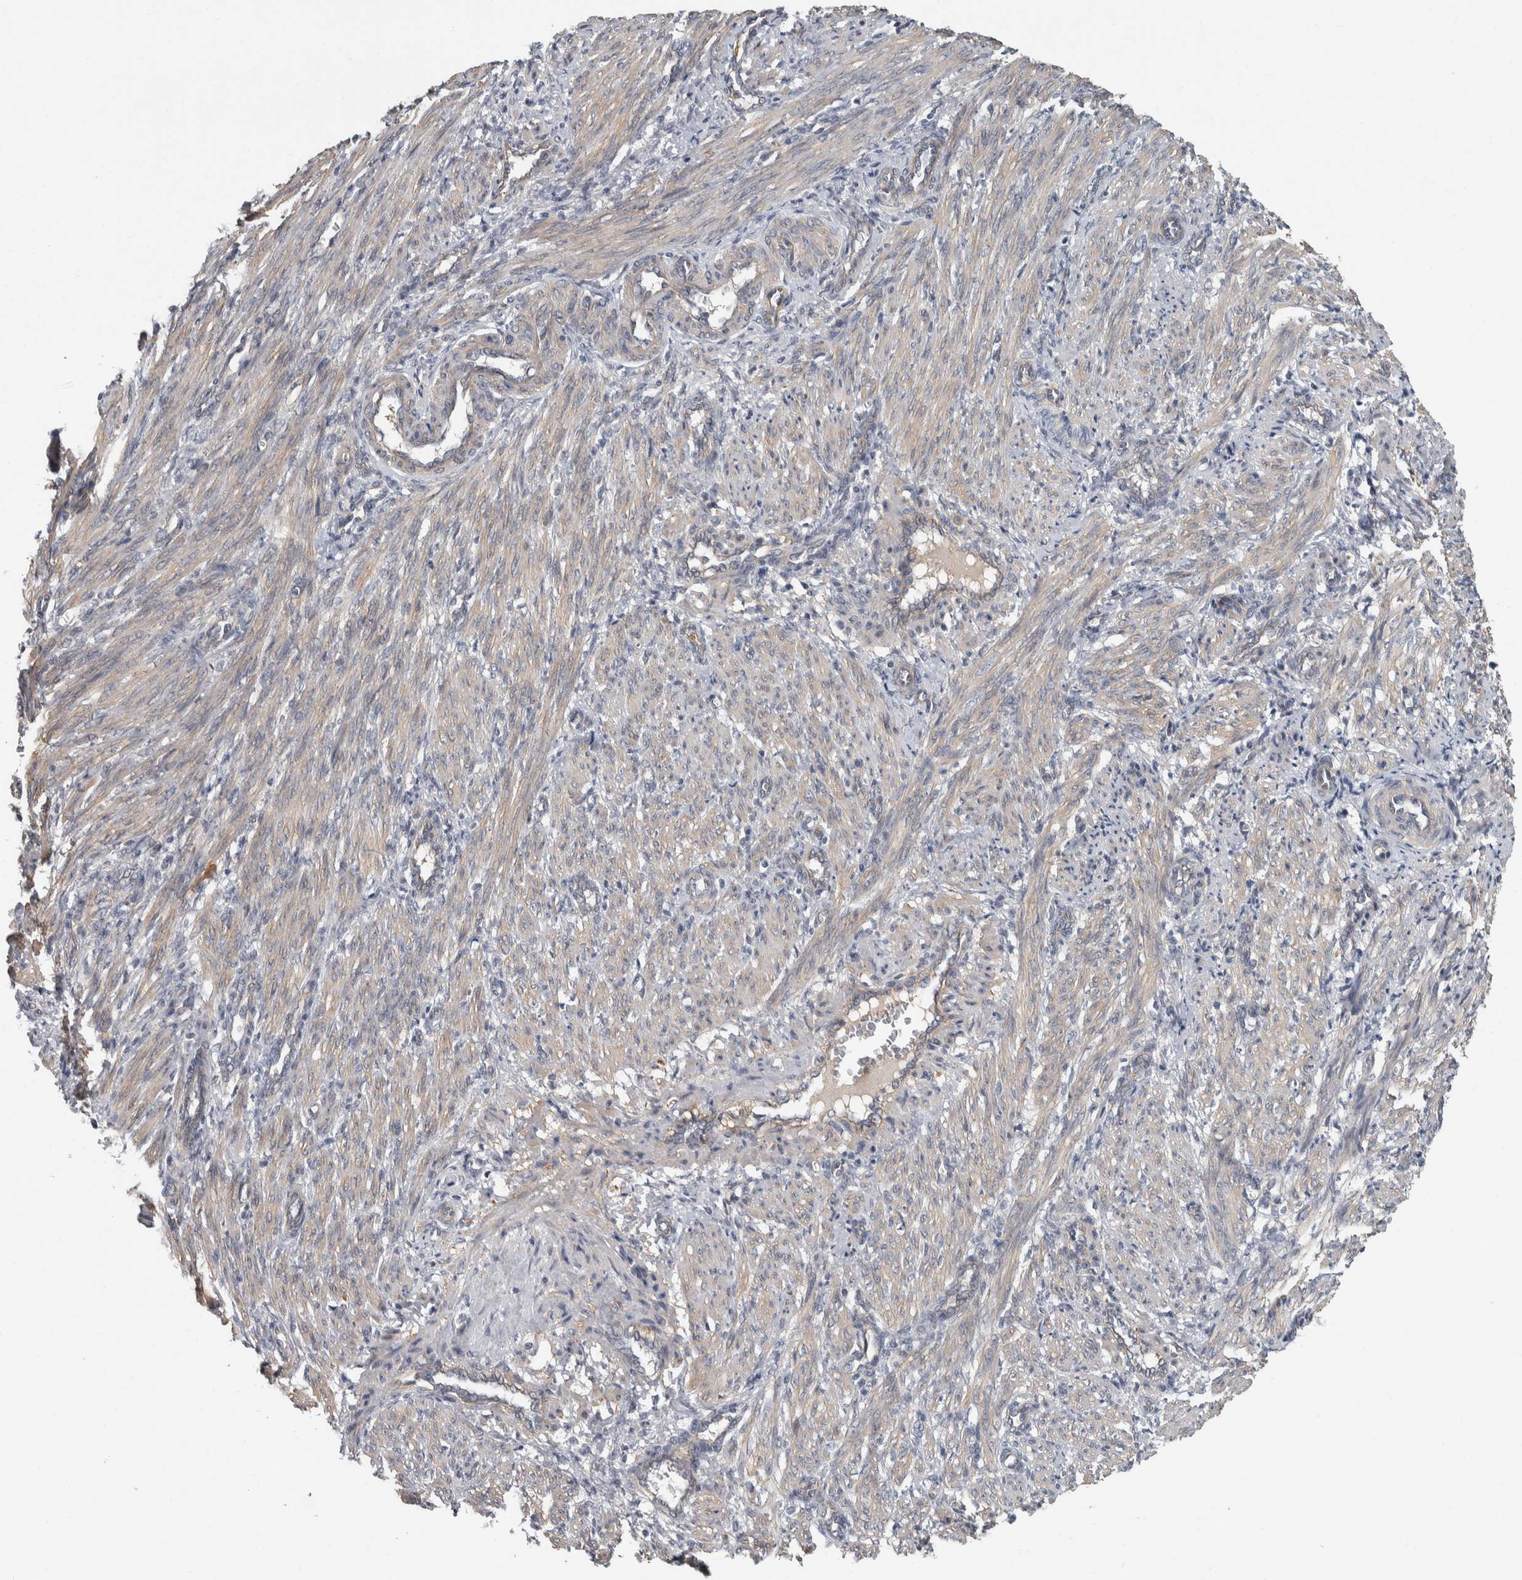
{"staining": {"intensity": "weak", "quantity": "25%-75%", "location": "cytoplasmic/membranous"}, "tissue": "smooth muscle", "cell_type": "Smooth muscle cells", "image_type": "normal", "snomed": [{"axis": "morphology", "description": "Normal tissue, NOS"}, {"axis": "topography", "description": "Endometrium"}], "caption": "Immunohistochemical staining of benign smooth muscle displays 25%-75% levels of weak cytoplasmic/membranous protein staining in about 25%-75% of smooth muscle cells. Ihc stains the protein of interest in brown and the nuclei are stained blue.", "gene": "KCNJ3", "patient": {"sex": "female", "age": 33}}